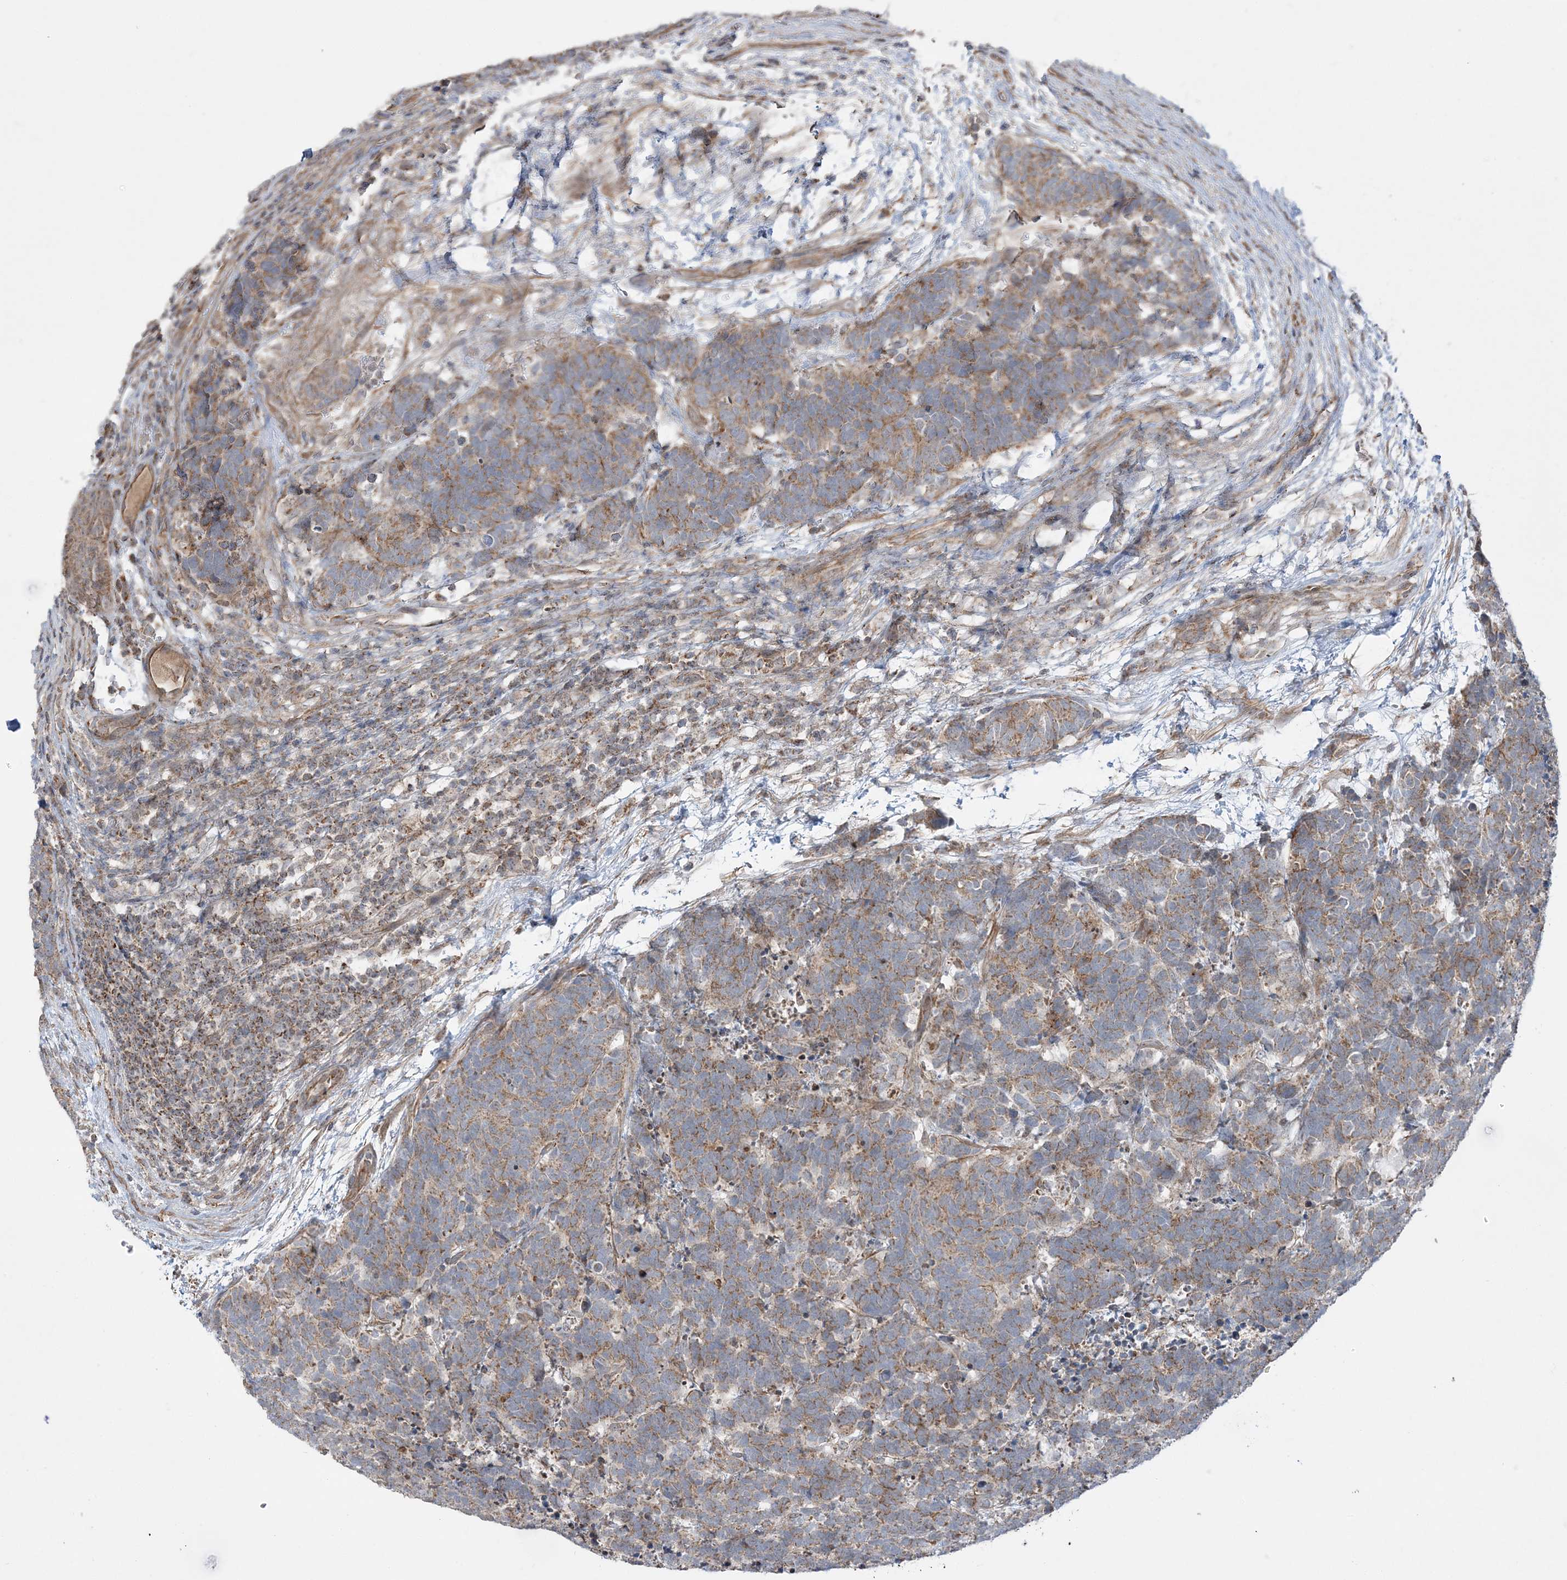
{"staining": {"intensity": "moderate", "quantity": ">75%", "location": "cytoplasmic/membranous"}, "tissue": "carcinoid", "cell_type": "Tumor cells", "image_type": "cancer", "snomed": [{"axis": "morphology", "description": "Carcinoma, NOS"}, {"axis": "morphology", "description": "Carcinoid, malignant, NOS"}, {"axis": "topography", "description": "Urinary bladder"}], "caption": "DAB (3,3'-diaminobenzidine) immunohistochemical staining of carcinoma shows moderate cytoplasmic/membranous protein positivity in approximately >75% of tumor cells.", "gene": "SCLT1", "patient": {"sex": "male", "age": 57}}